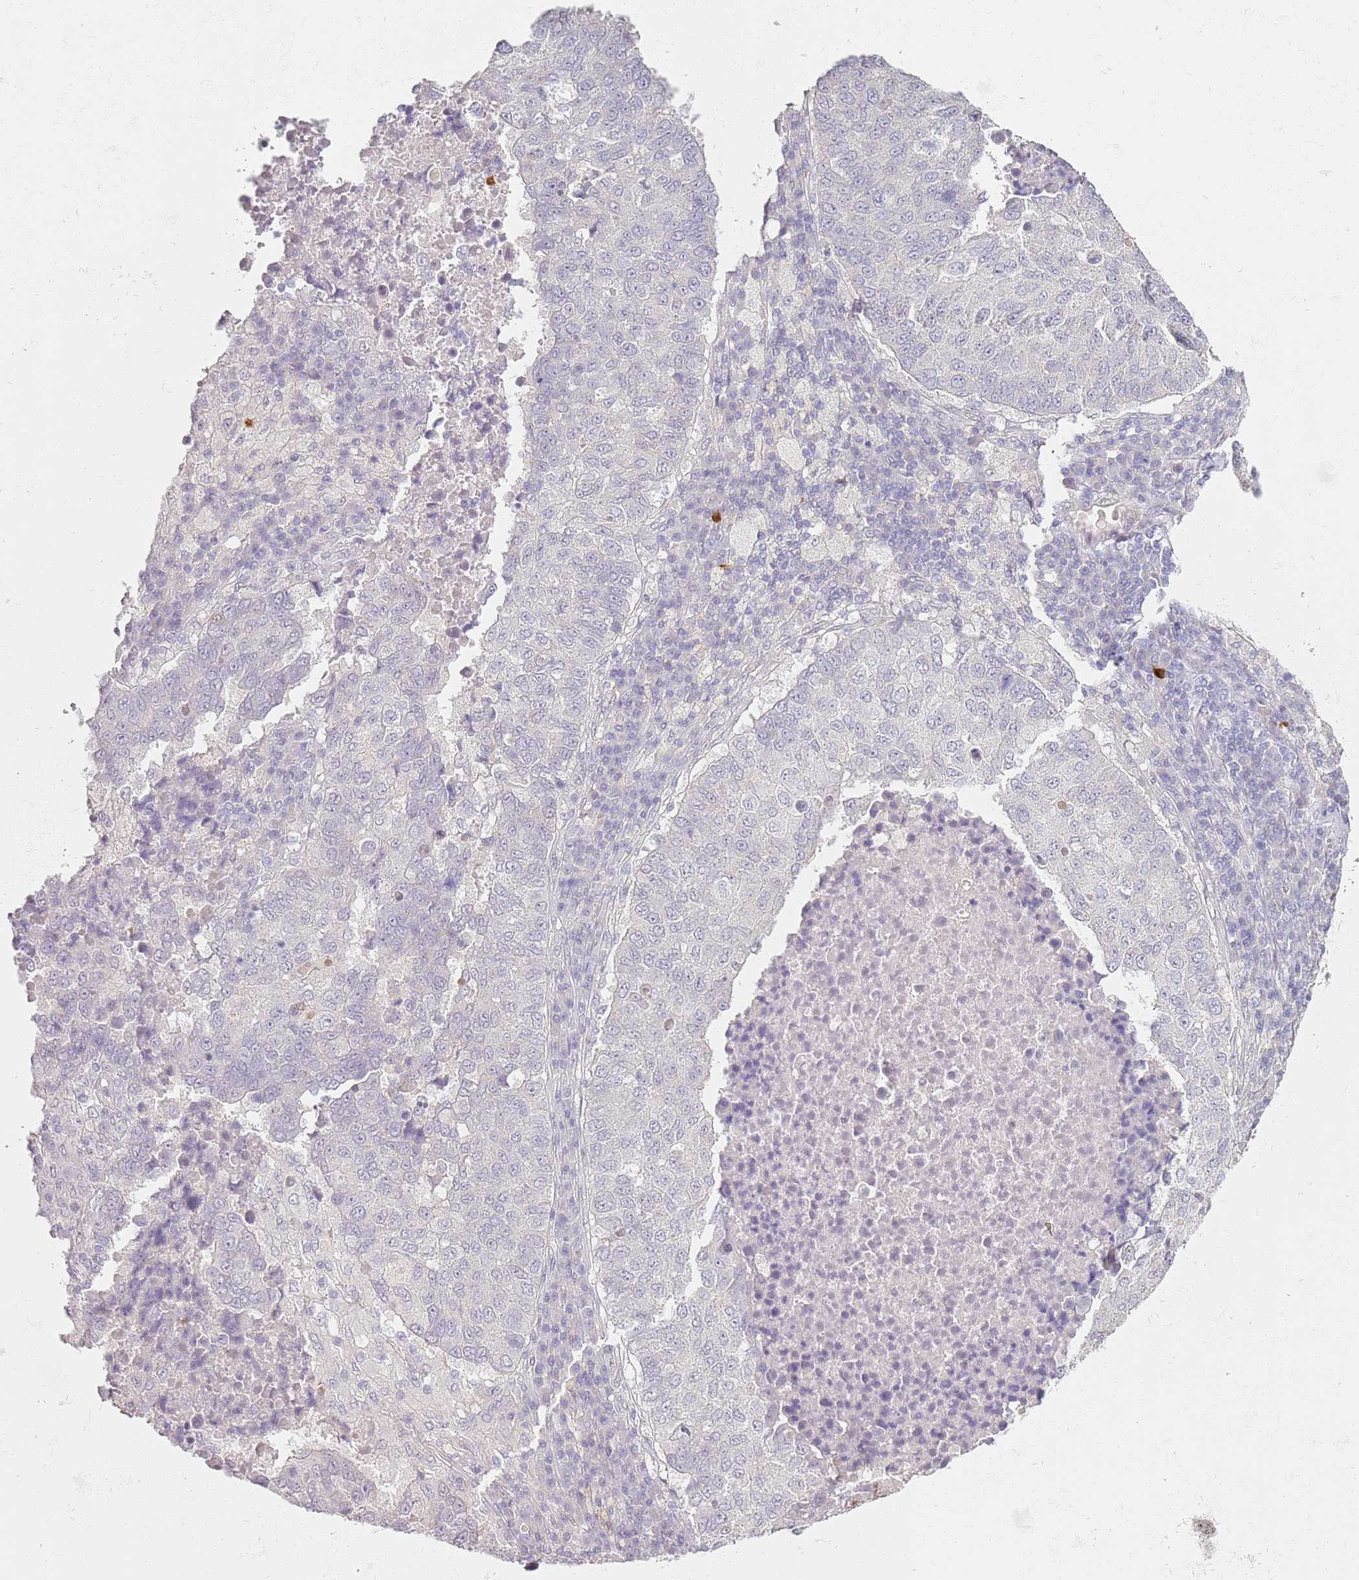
{"staining": {"intensity": "negative", "quantity": "none", "location": "none"}, "tissue": "lung cancer", "cell_type": "Tumor cells", "image_type": "cancer", "snomed": [{"axis": "morphology", "description": "Squamous cell carcinoma, NOS"}, {"axis": "topography", "description": "Lung"}], "caption": "The image reveals no staining of tumor cells in lung cancer.", "gene": "CD40LG", "patient": {"sex": "male", "age": 73}}